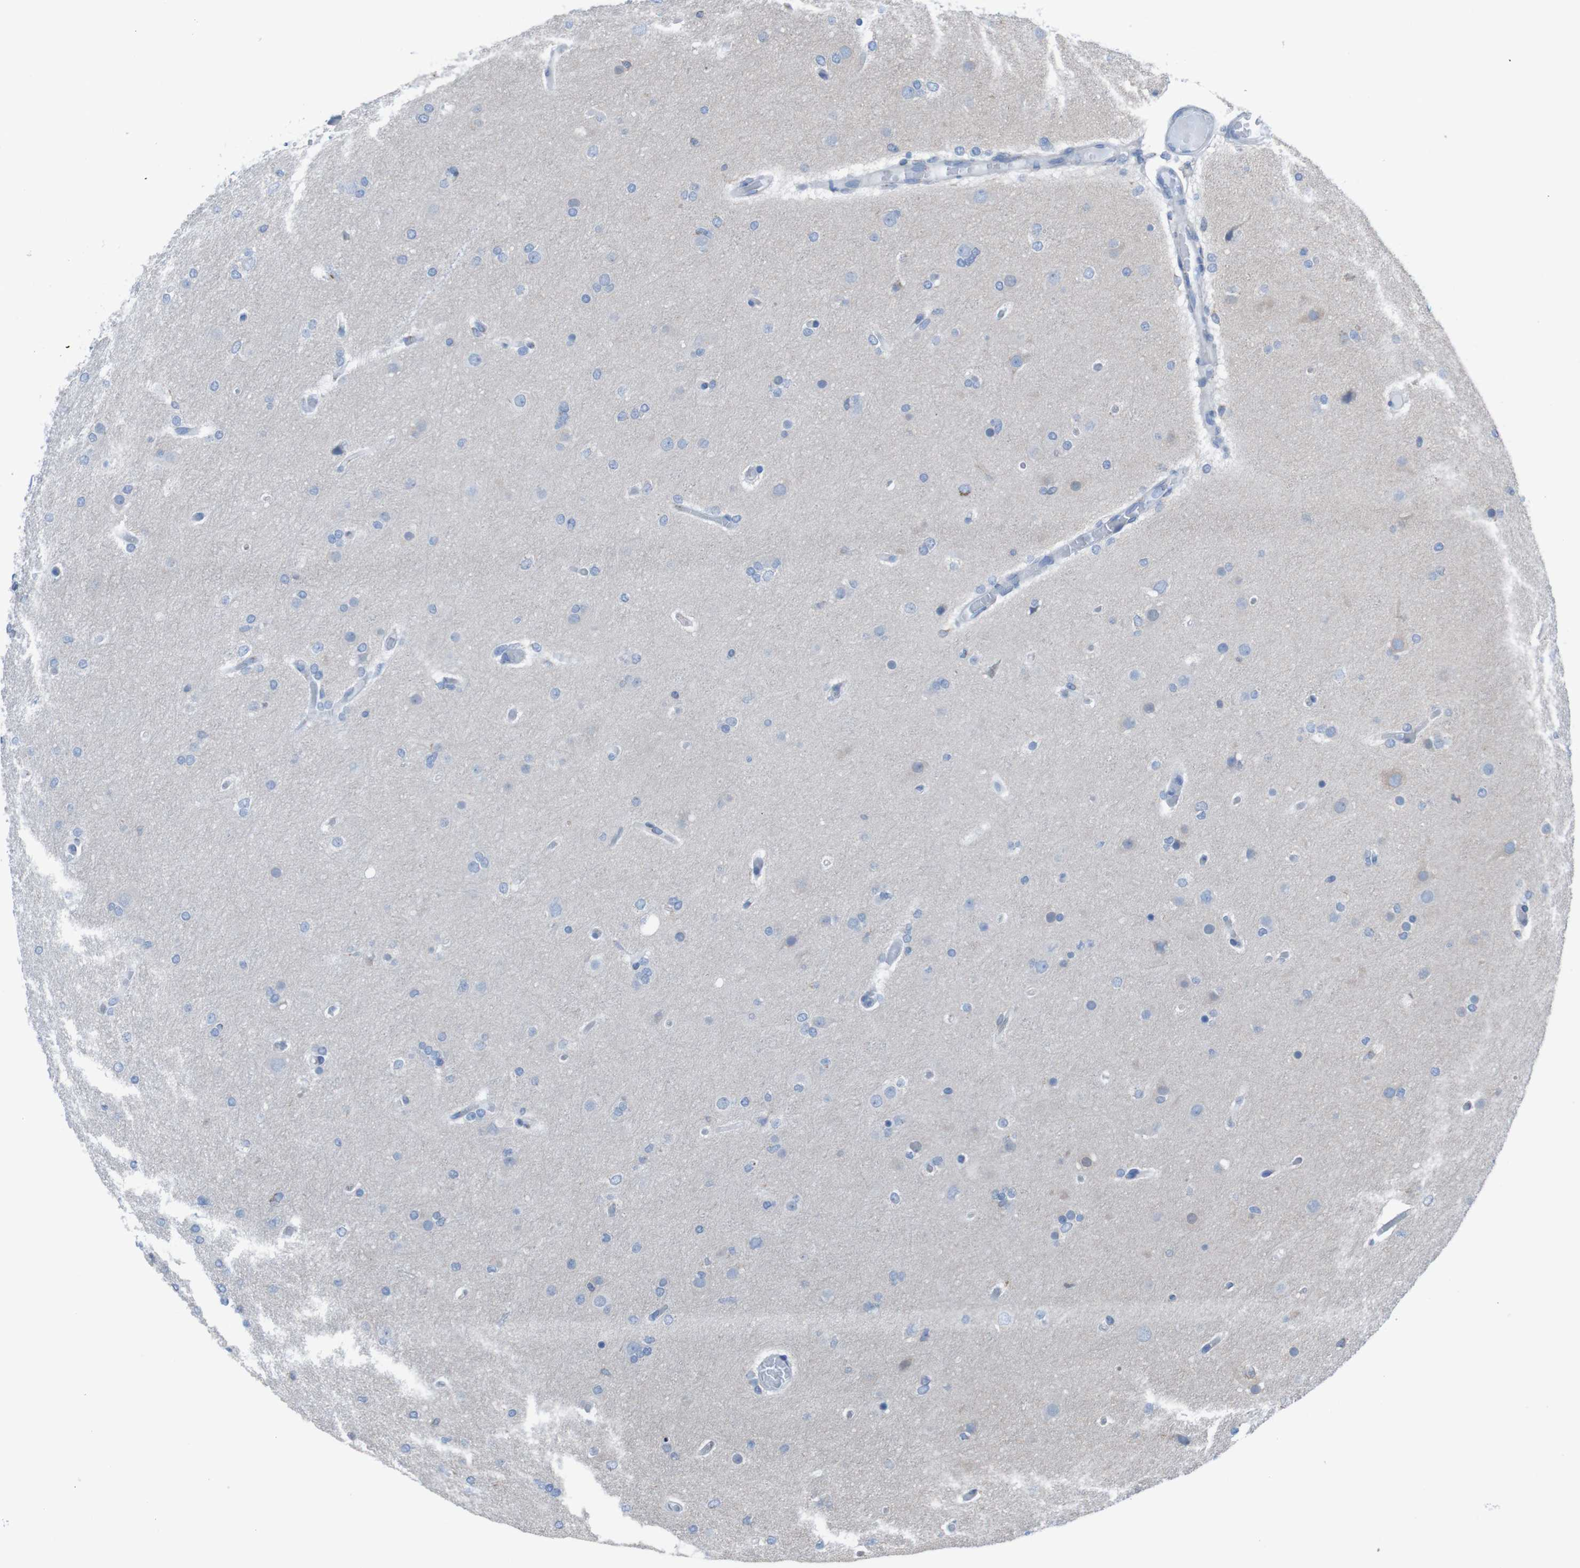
{"staining": {"intensity": "weak", "quantity": "<25%", "location": "cytoplasmic/membranous"}, "tissue": "glioma", "cell_type": "Tumor cells", "image_type": "cancer", "snomed": [{"axis": "morphology", "description": "Glioma, malignant, High grade"}, {"axis": "topography", "description": "Cerebral cortex"}], "caption": "Protein analysis of malignant high-grade glioma displays no significant staining in tumor cells.", "gene": "MINAR1", "patient": {"sex": "female", "age": 36}}